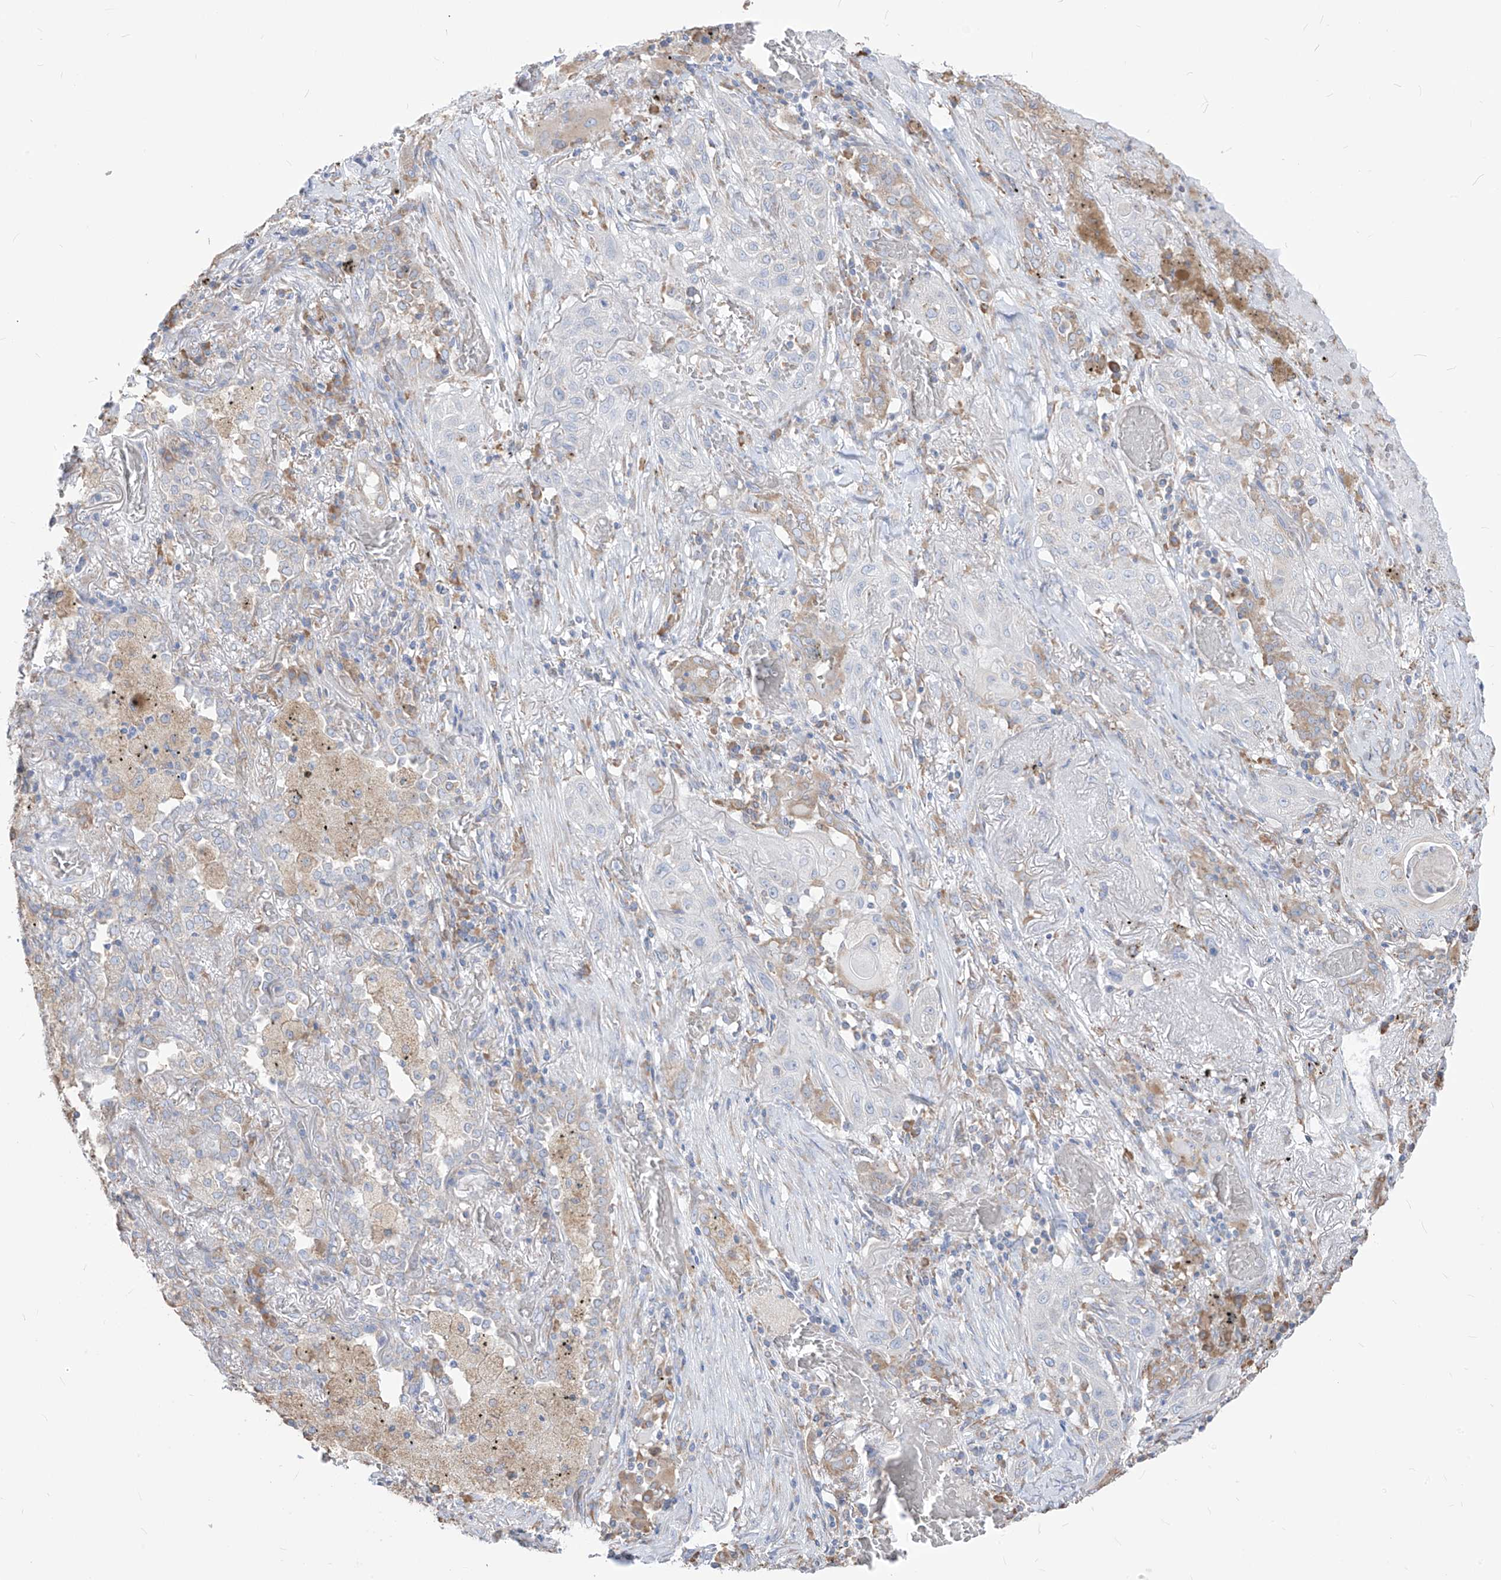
{"staining": {"intensity": "negative", "quantity": "none", "location": "none"}, "tissue": "lung cancer", "cell_type": "Tumor cells", "image_type": "cancer", "snomed": [{"axis": "morphology", "description": "Squamous cell carcinoma, NOS"}, {"axis": "topography", "description": "Lung"}], "caption": "Human lung cancer (squamous cell carcinoma) stained for a protein using immunohistochemistry shows no expression in tumor cells.", "gene": "PDIA6", "patient": {"sex": "female", "age": 47}}